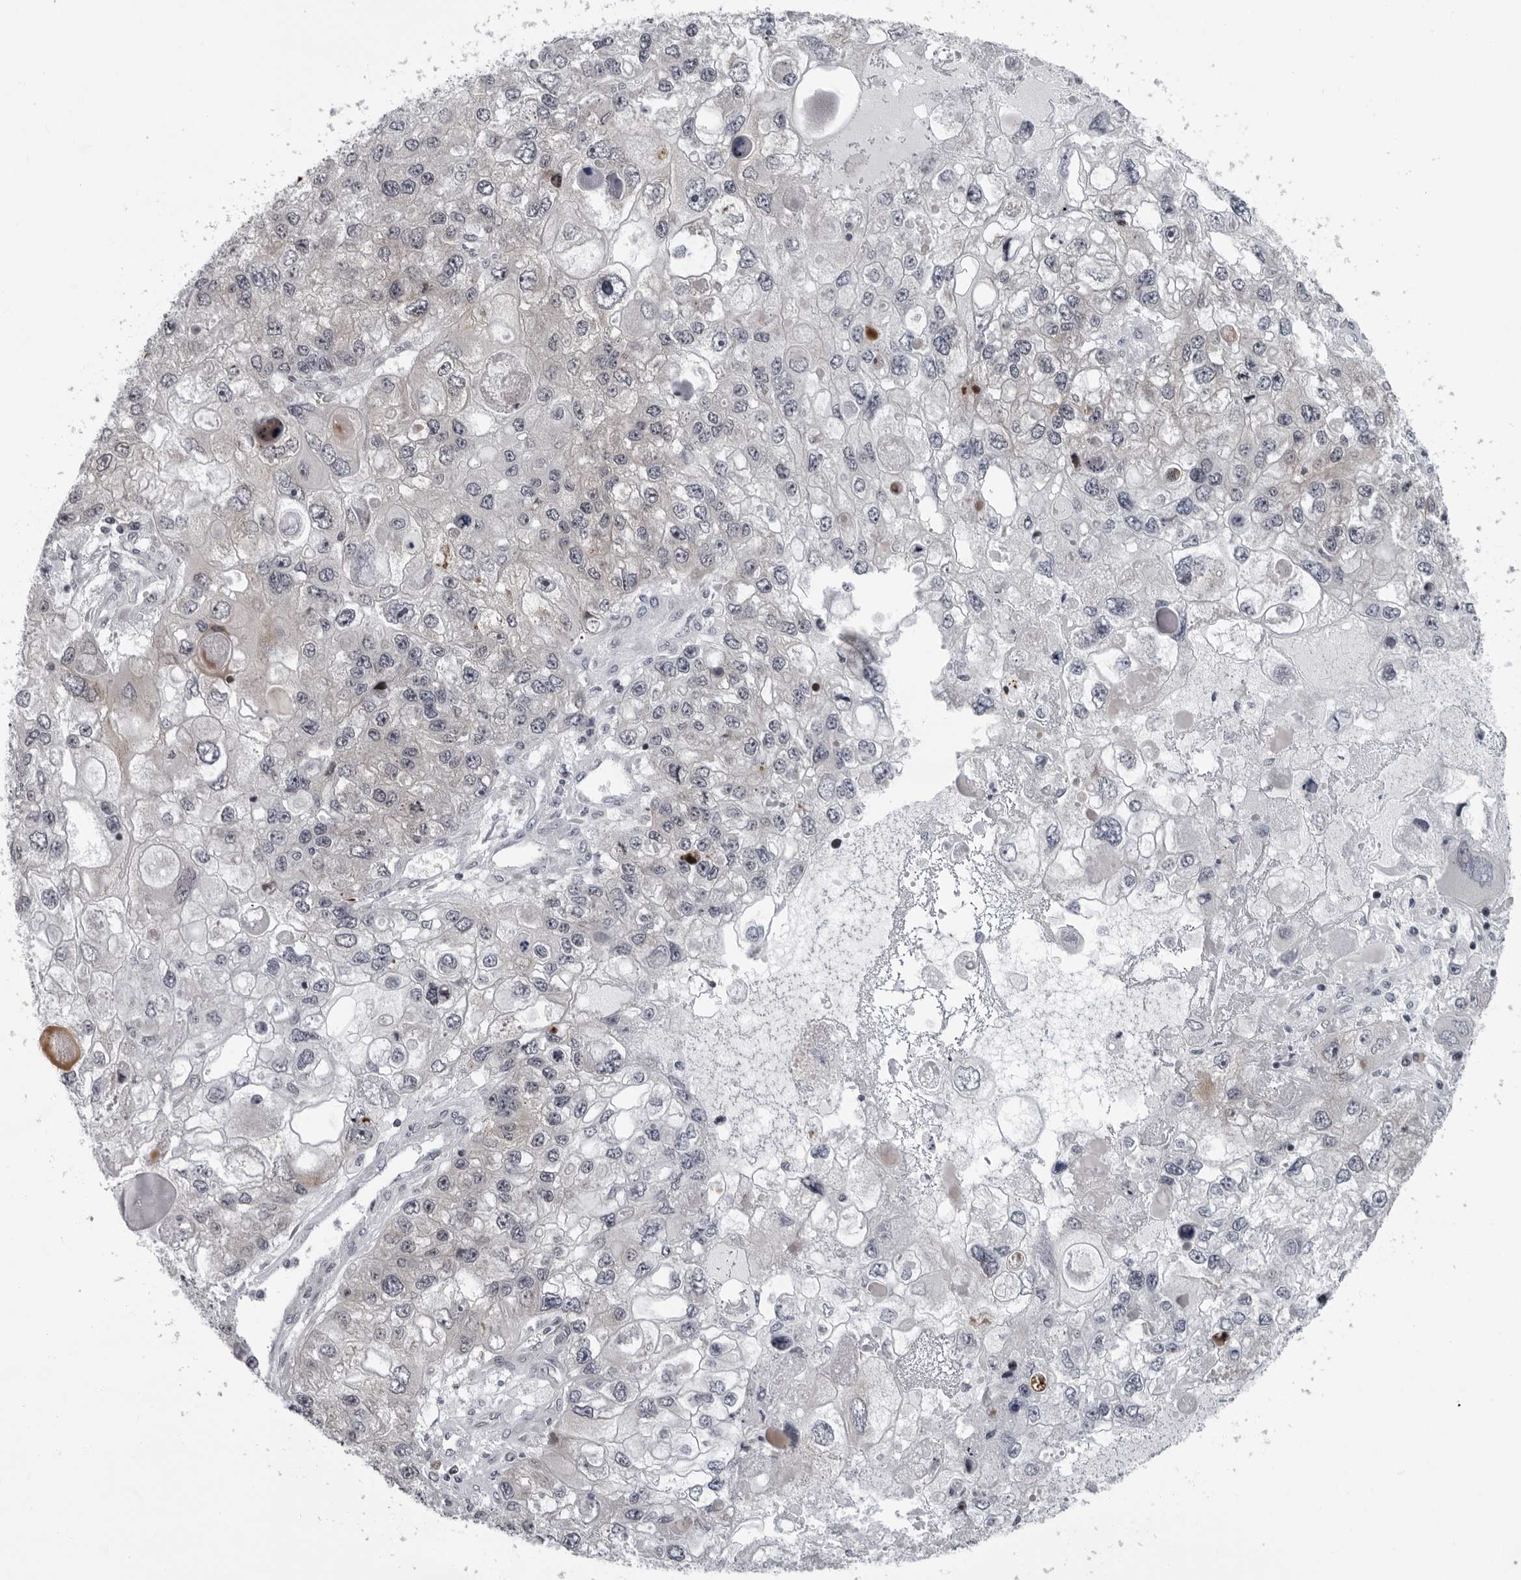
{"staining": {"intensity": "moderate", "quantity": "<25%", "location": "cytoplasmic/membranous"}, "tissue": "endometrial cancer", "cell_type": "Tumor cells", "image_type": "cancer", "snomed": [{"axis": "morphology", "description": "Adenocarcinoma, NOS"}, {"axis": "topography", "description": "Endometrium"}], "caption": "Human adenocarcinoma (endometrial) stained with a protein marker shows moderate staining in tumor cells.", "gene": "PIP4K2C", "patient": {"sex": "female", "age": 49}}